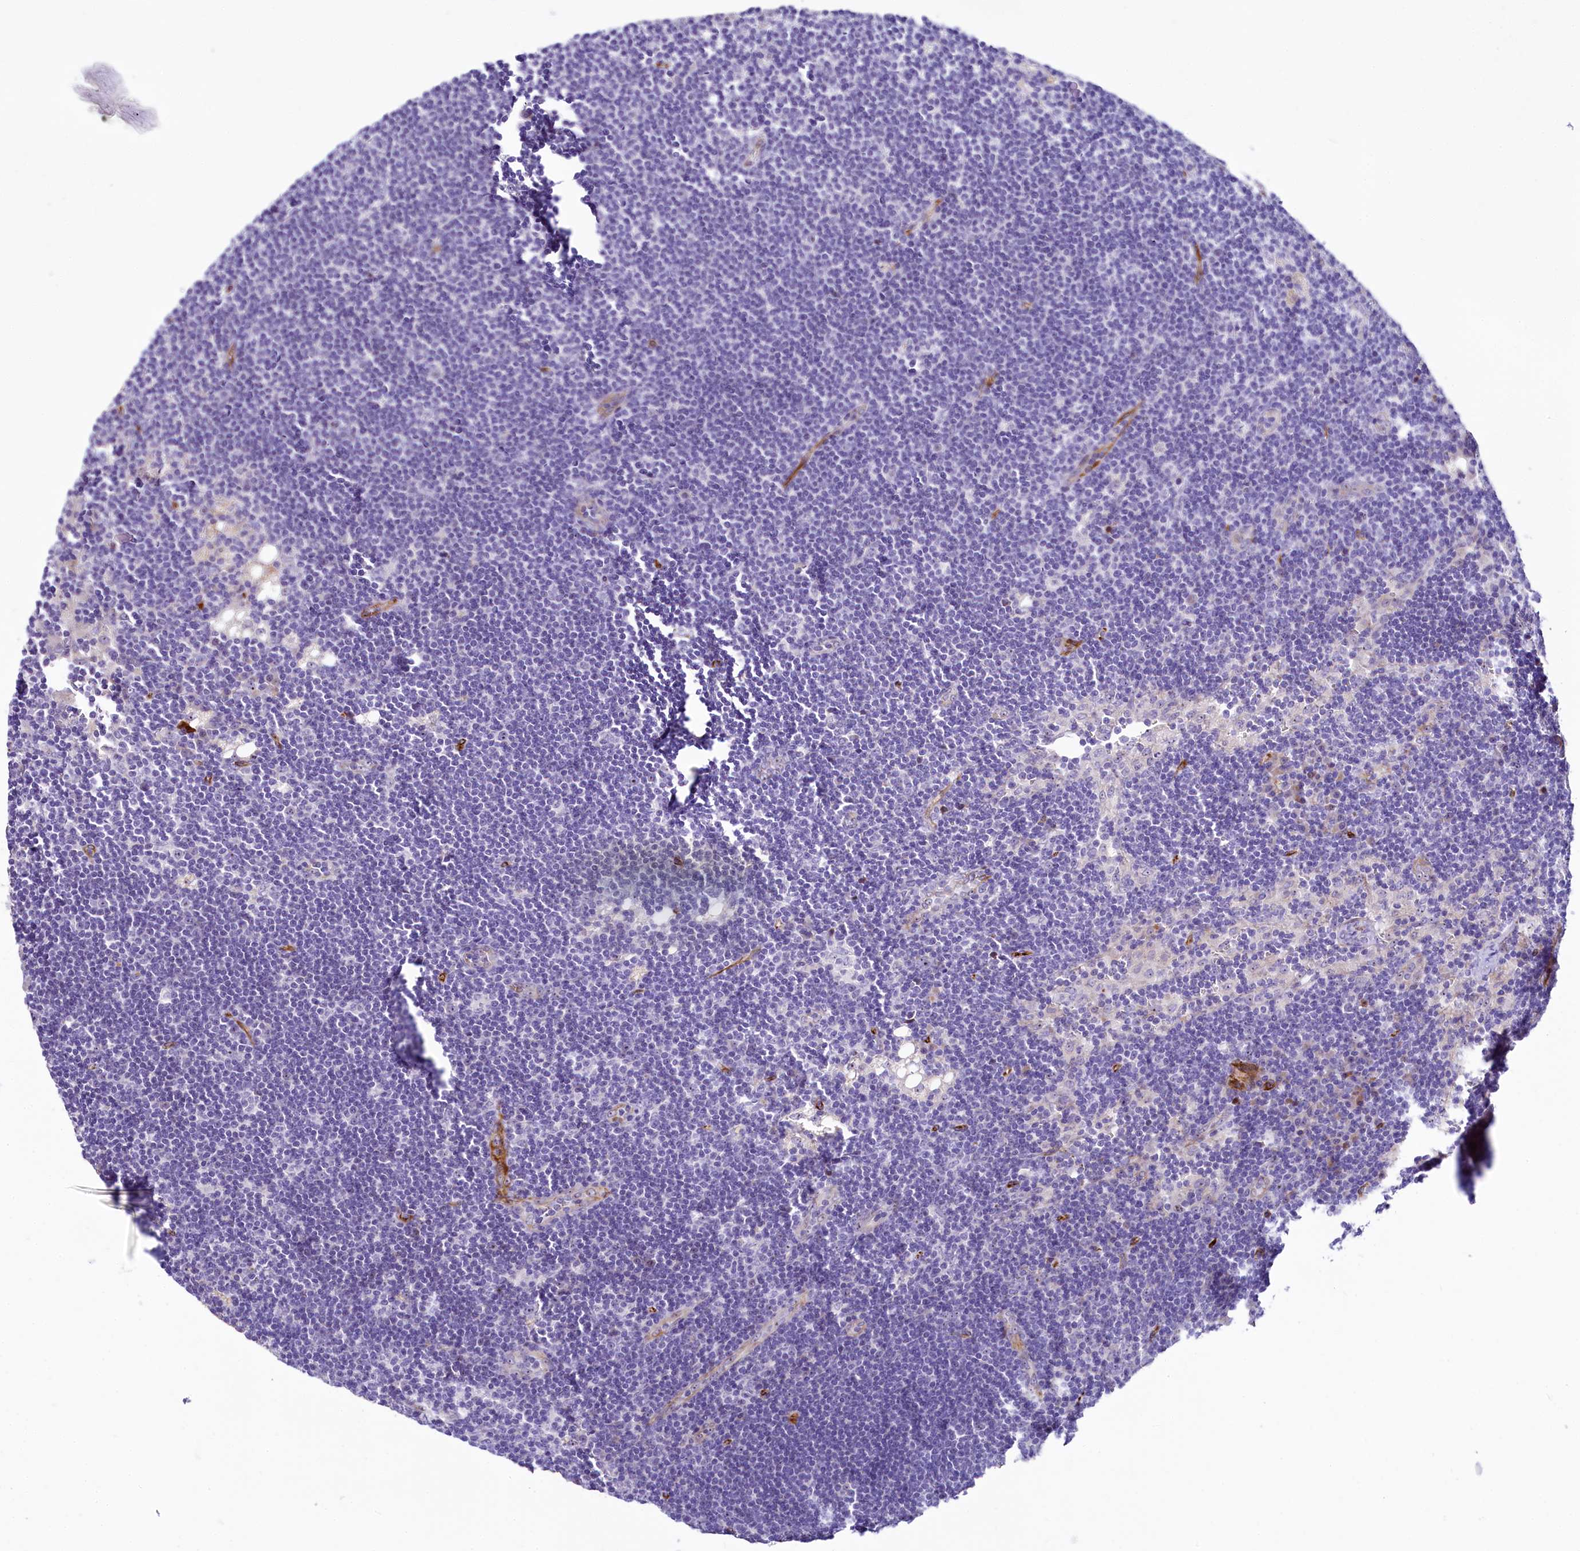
{"staining": {"intensity": "negative", "quantity": "none", "location": "none"}, "tissue": "lymph node", "cell_type": "Germinal center cells", "image_type": "normal", "snomed": [{"axis": "morphology", "description": "Normal tissue, NOS"}, {"axis": "topography", "description": "Lymph node"}], "caption": "High power microscopy photomicrograph of an IHC photomicrograph of normal lymph node, revealing no significant staining in germinal center cells.", "gene": "SH3TC2", "patient": {"sex": "male", "age": 24}}